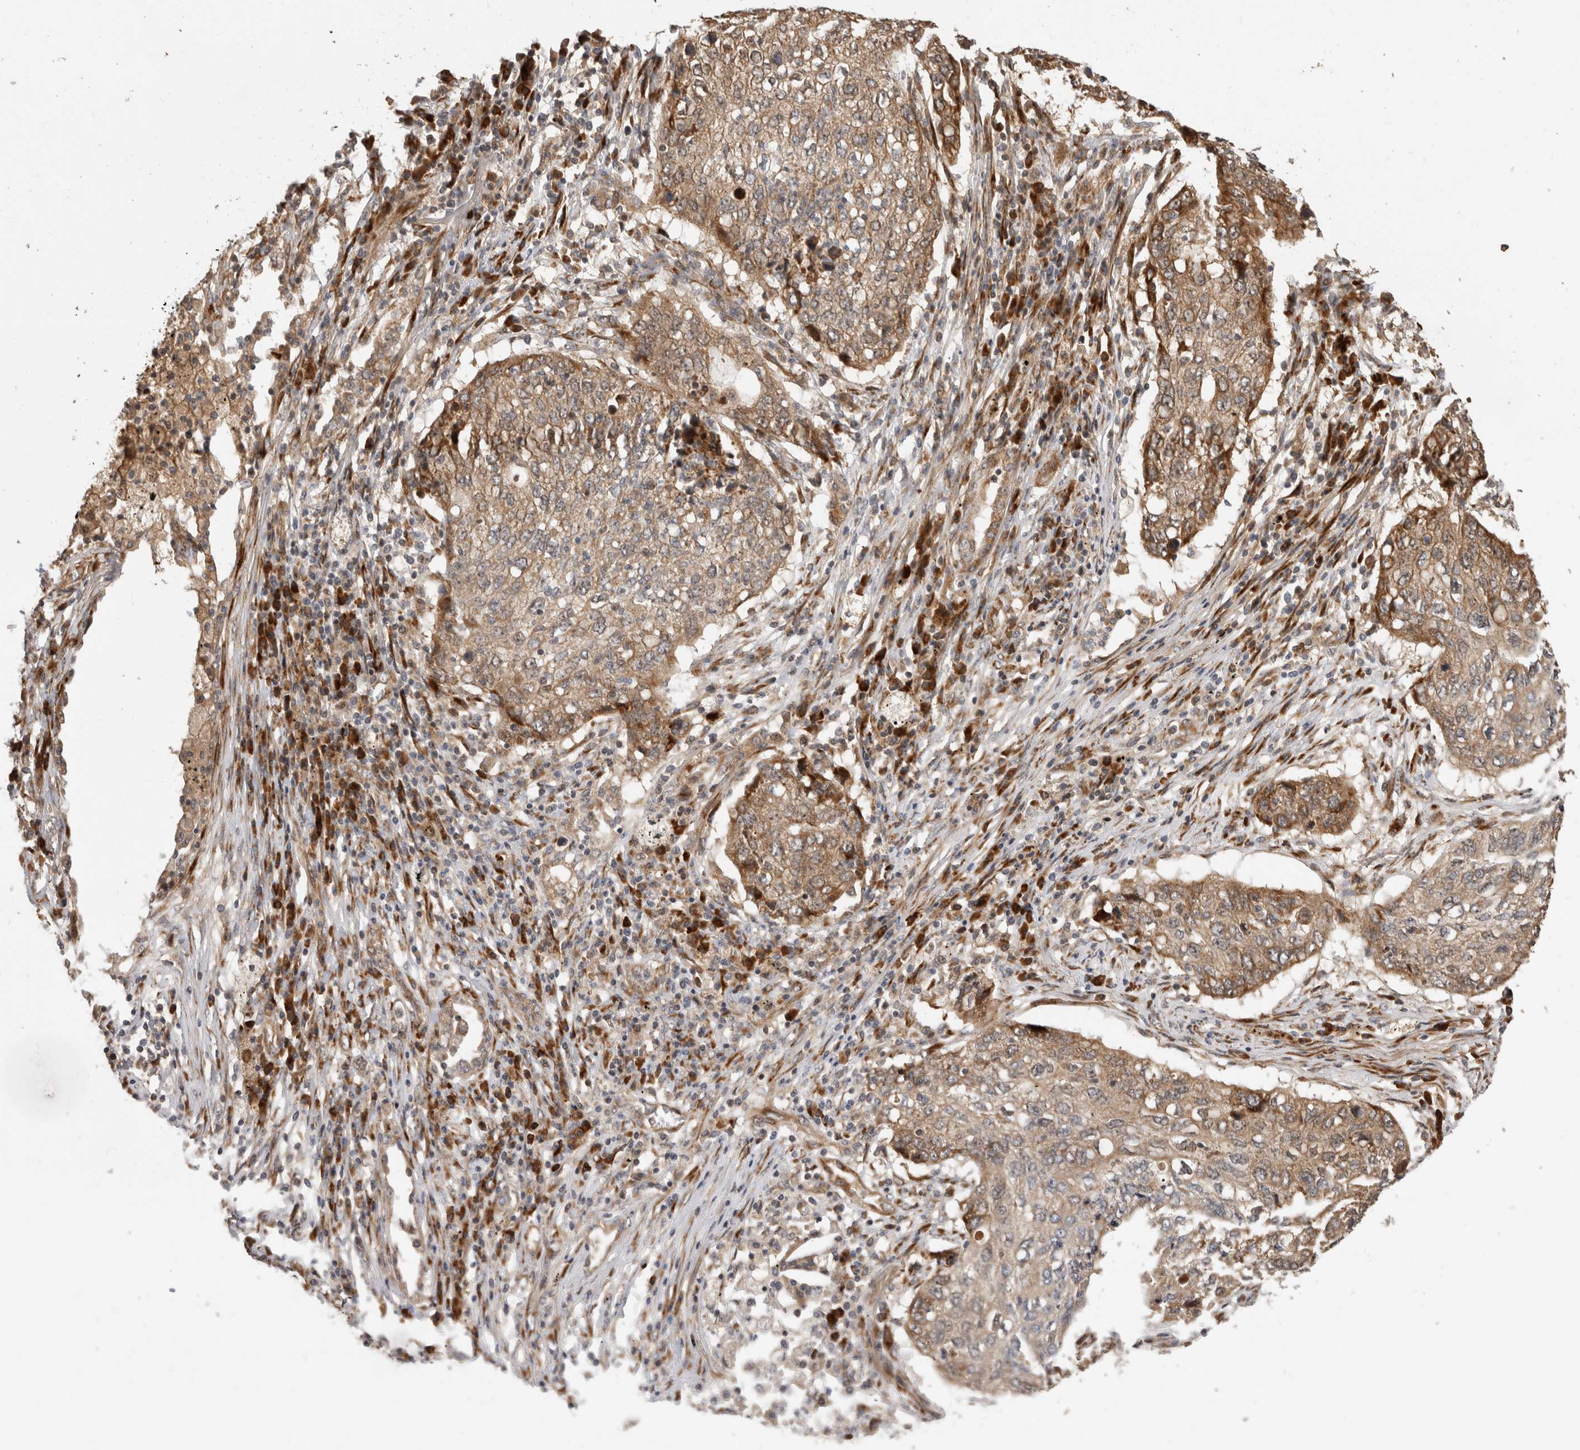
{"staining": {"intensity": "weak", "quantity": ">75%", "location": "cytoplasmic/membranous"}, "tissue": "lung cancer", "cell_type": "Tumor cells", "image_type": "cancer", "snomed": [{"axis": "morphology", "description": "Squamous cell carcinoma, NOS"}, {"axis": "topography", "description": "Lung"}], "caption": "A high-resolution micrograph shows immunohistochemistry (IHC) staining of squamous cell carcinoma (lung), which reveals weak cytoplasmic/membranous positivity in about >75% of tumor cells.", "gene": "PCDHB15", "patient": {"sex": "female", "age": 63}}